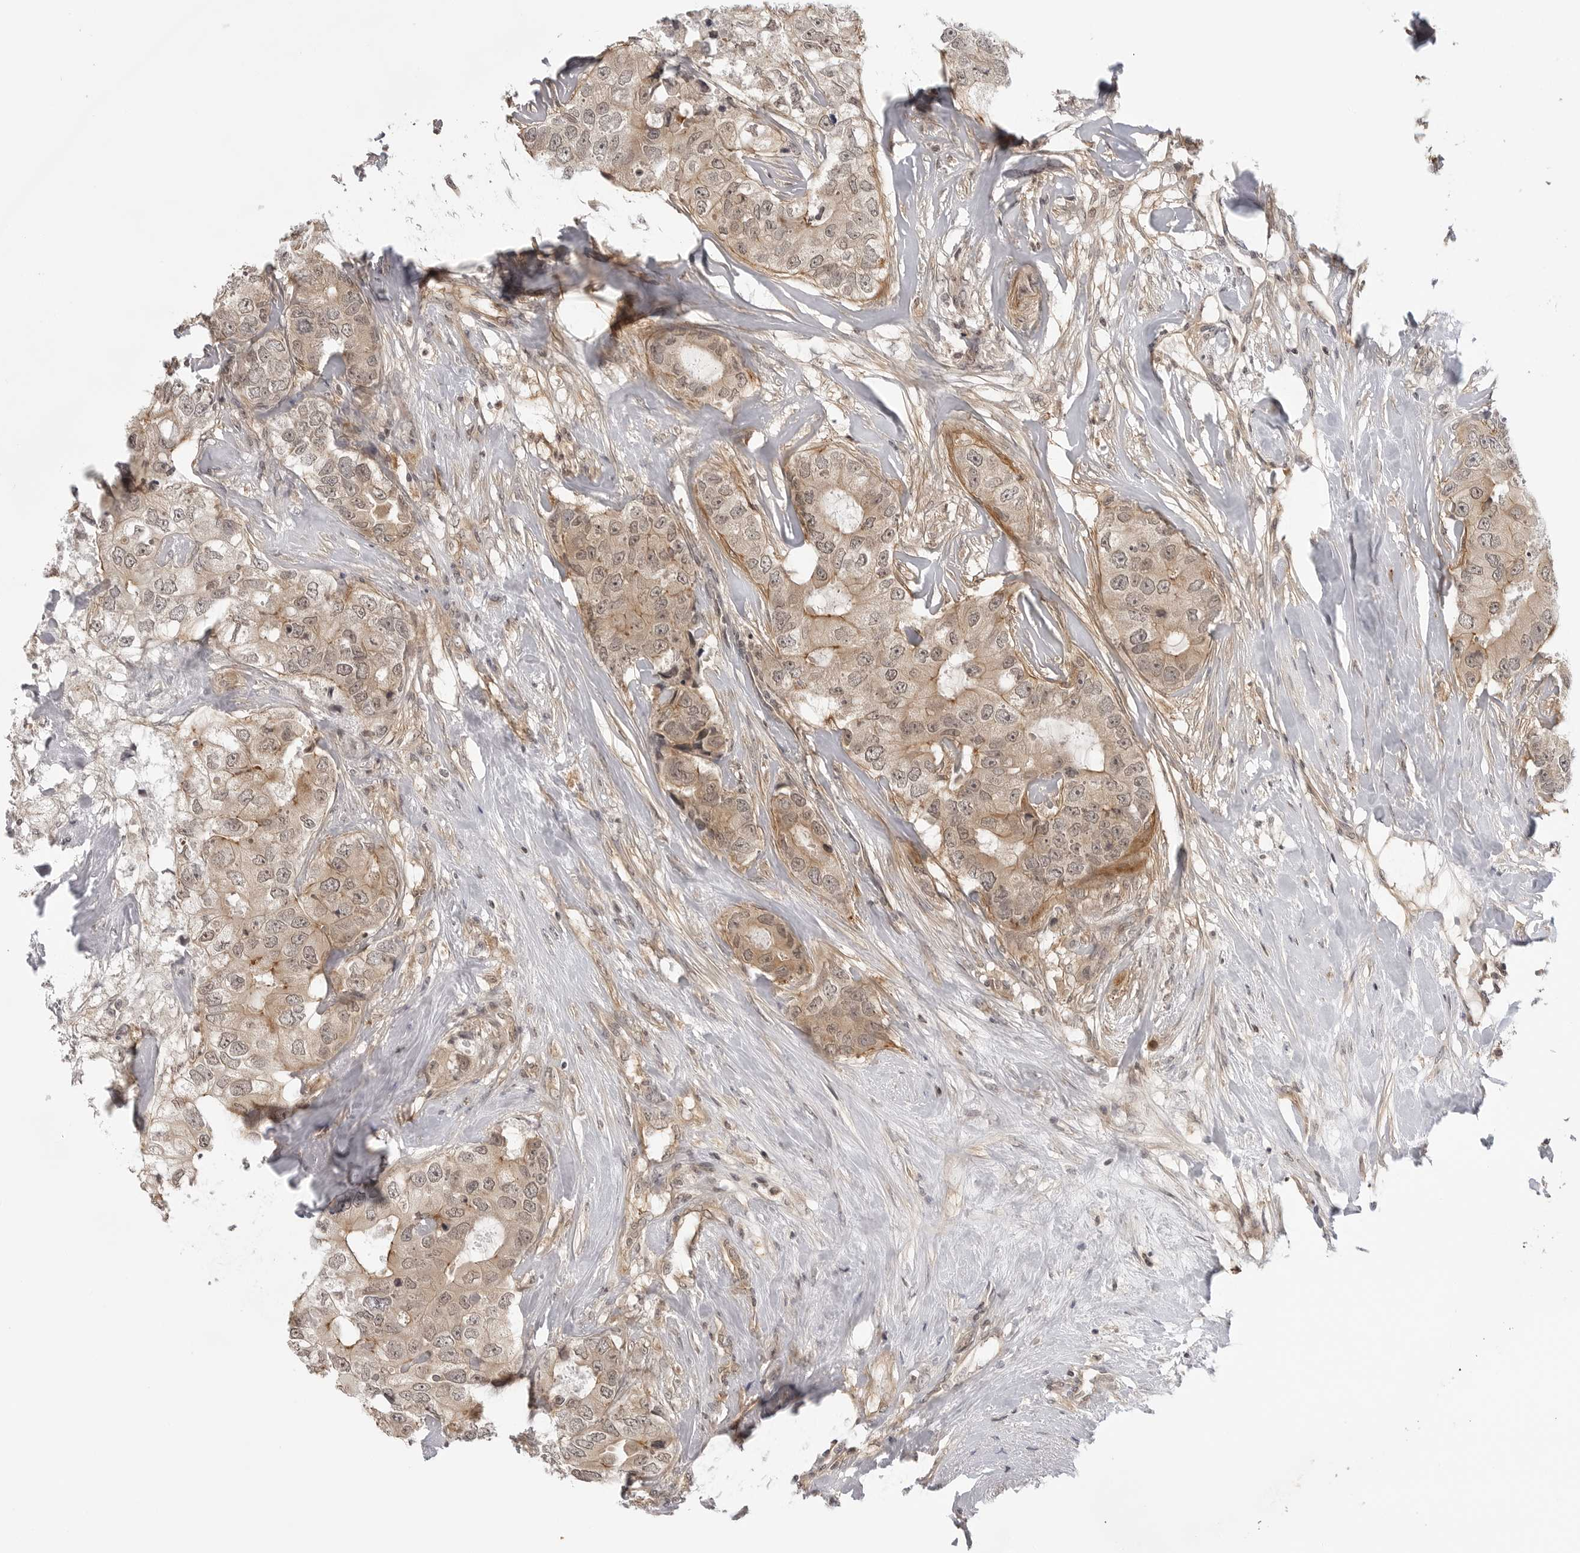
{"staining": {"intensity": "weak", "quantity": ">75%", "location": "cytoplasmic/membranous,nuclear"}, "tissue": "breast cancer", "cell_type": "Tumor cells", "image_type": "cancer", "snomed": [{"axis": "morphology", "description": "Duct carcinoma"}, {"axis": "topography", "description": "Breast"}], "caption": "About >75% of tumor cells in human breast cancer (invasive ductal carcinoma) demonstrate weak cytoplasmic/membranous and nuclear protein expression as visualized by brown immunohistochemical staining.", "gene": "MAP2K5", "patient": {"sex": "female", "age": 62}}